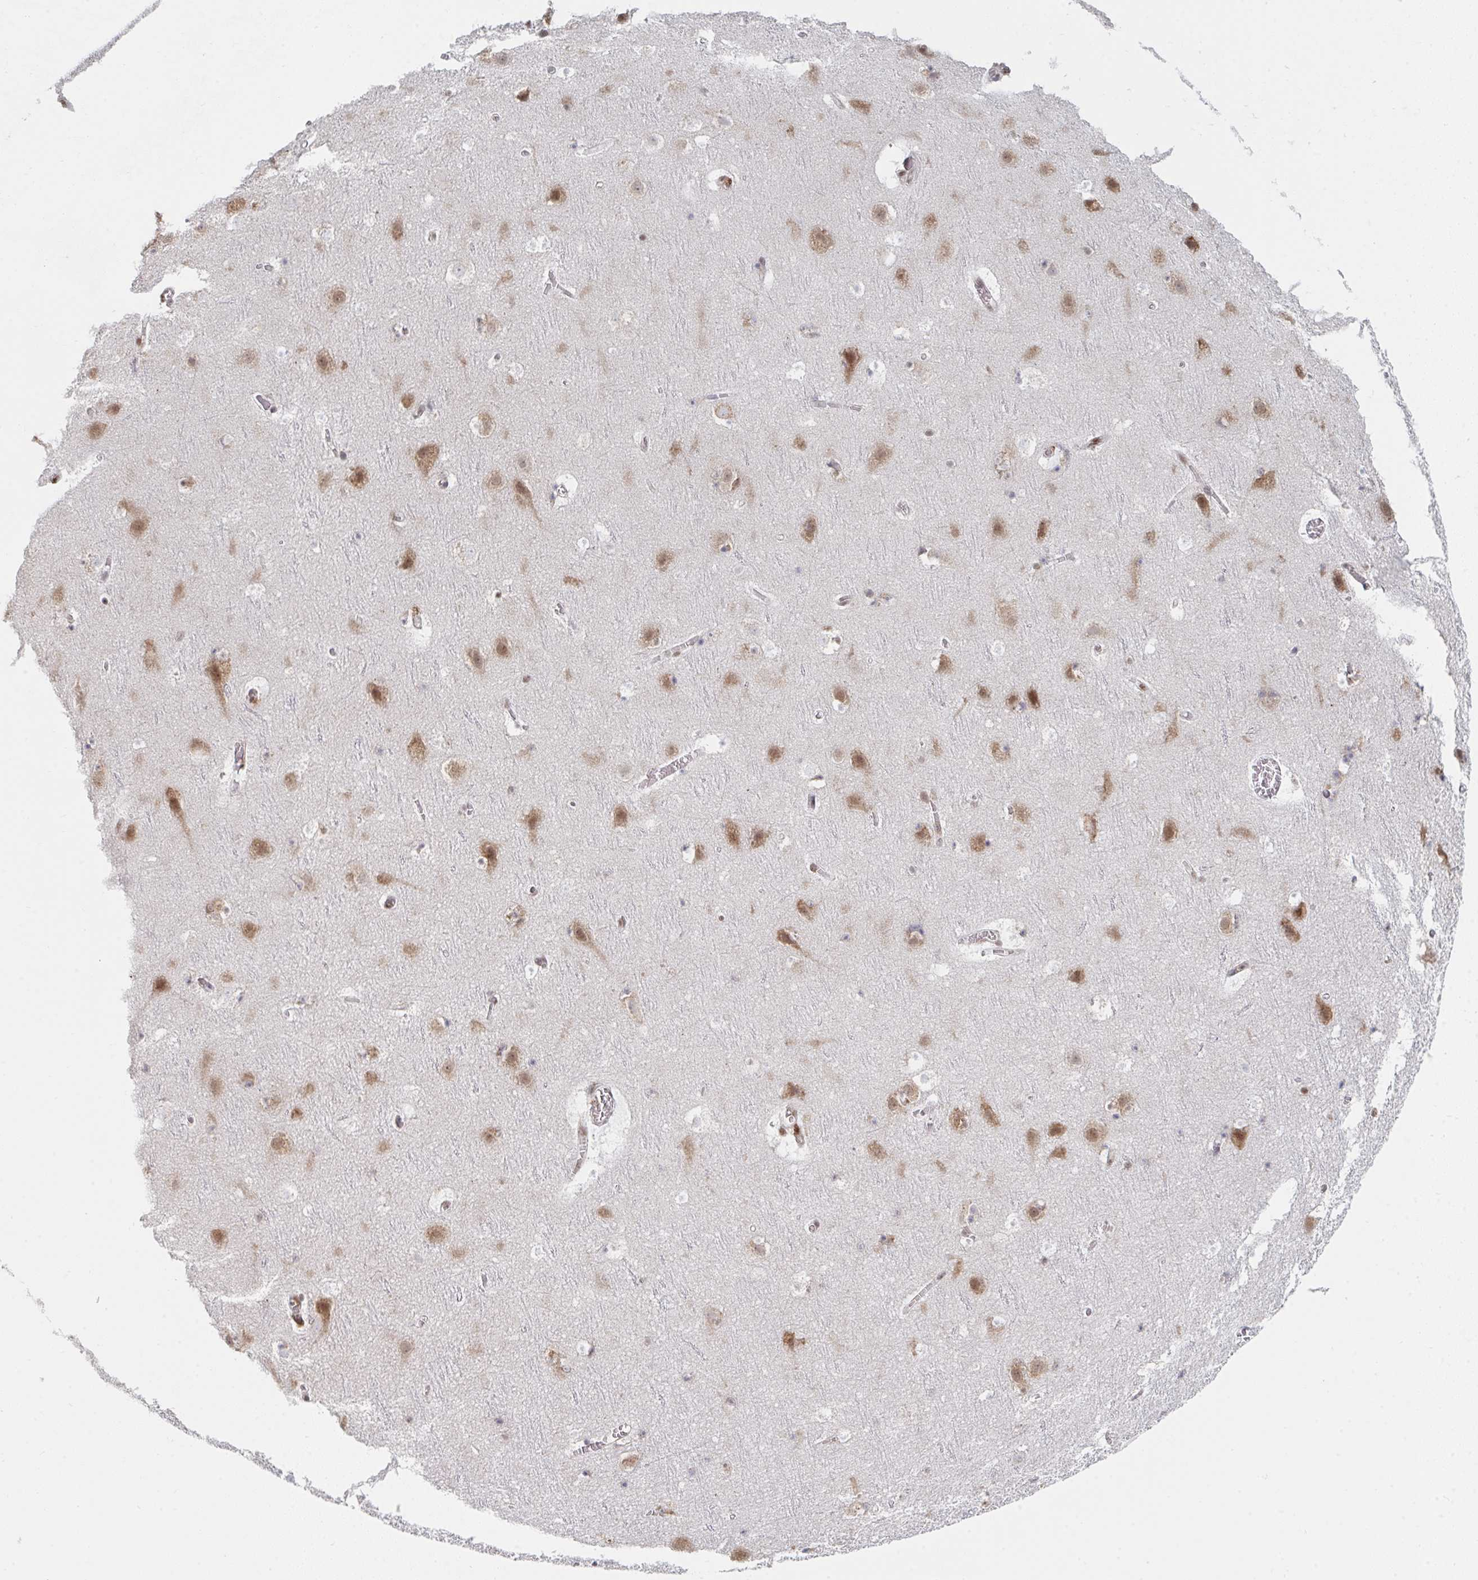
{"staining": {"intensity": "weak", "quantity": "25%-75%", "location": "nuclear"}, "tissue": "cerebral cortex", "cell_type": "Endothelial cells", "image_type": "normal", "snomed": [{"axis": "morphology", "description": "Normal tissue, NOS"}, {"axis": "topography", "description": "Cerebral cortex"}], "caption": "The micrograph displays immunohistochemical staining of normal cerebral cortex. There is weak nuclear expression is seen in about 25%-75% of endothelial cells.", "gene": "MBNL1", "patient": {"sex": "female", "age": 42}}